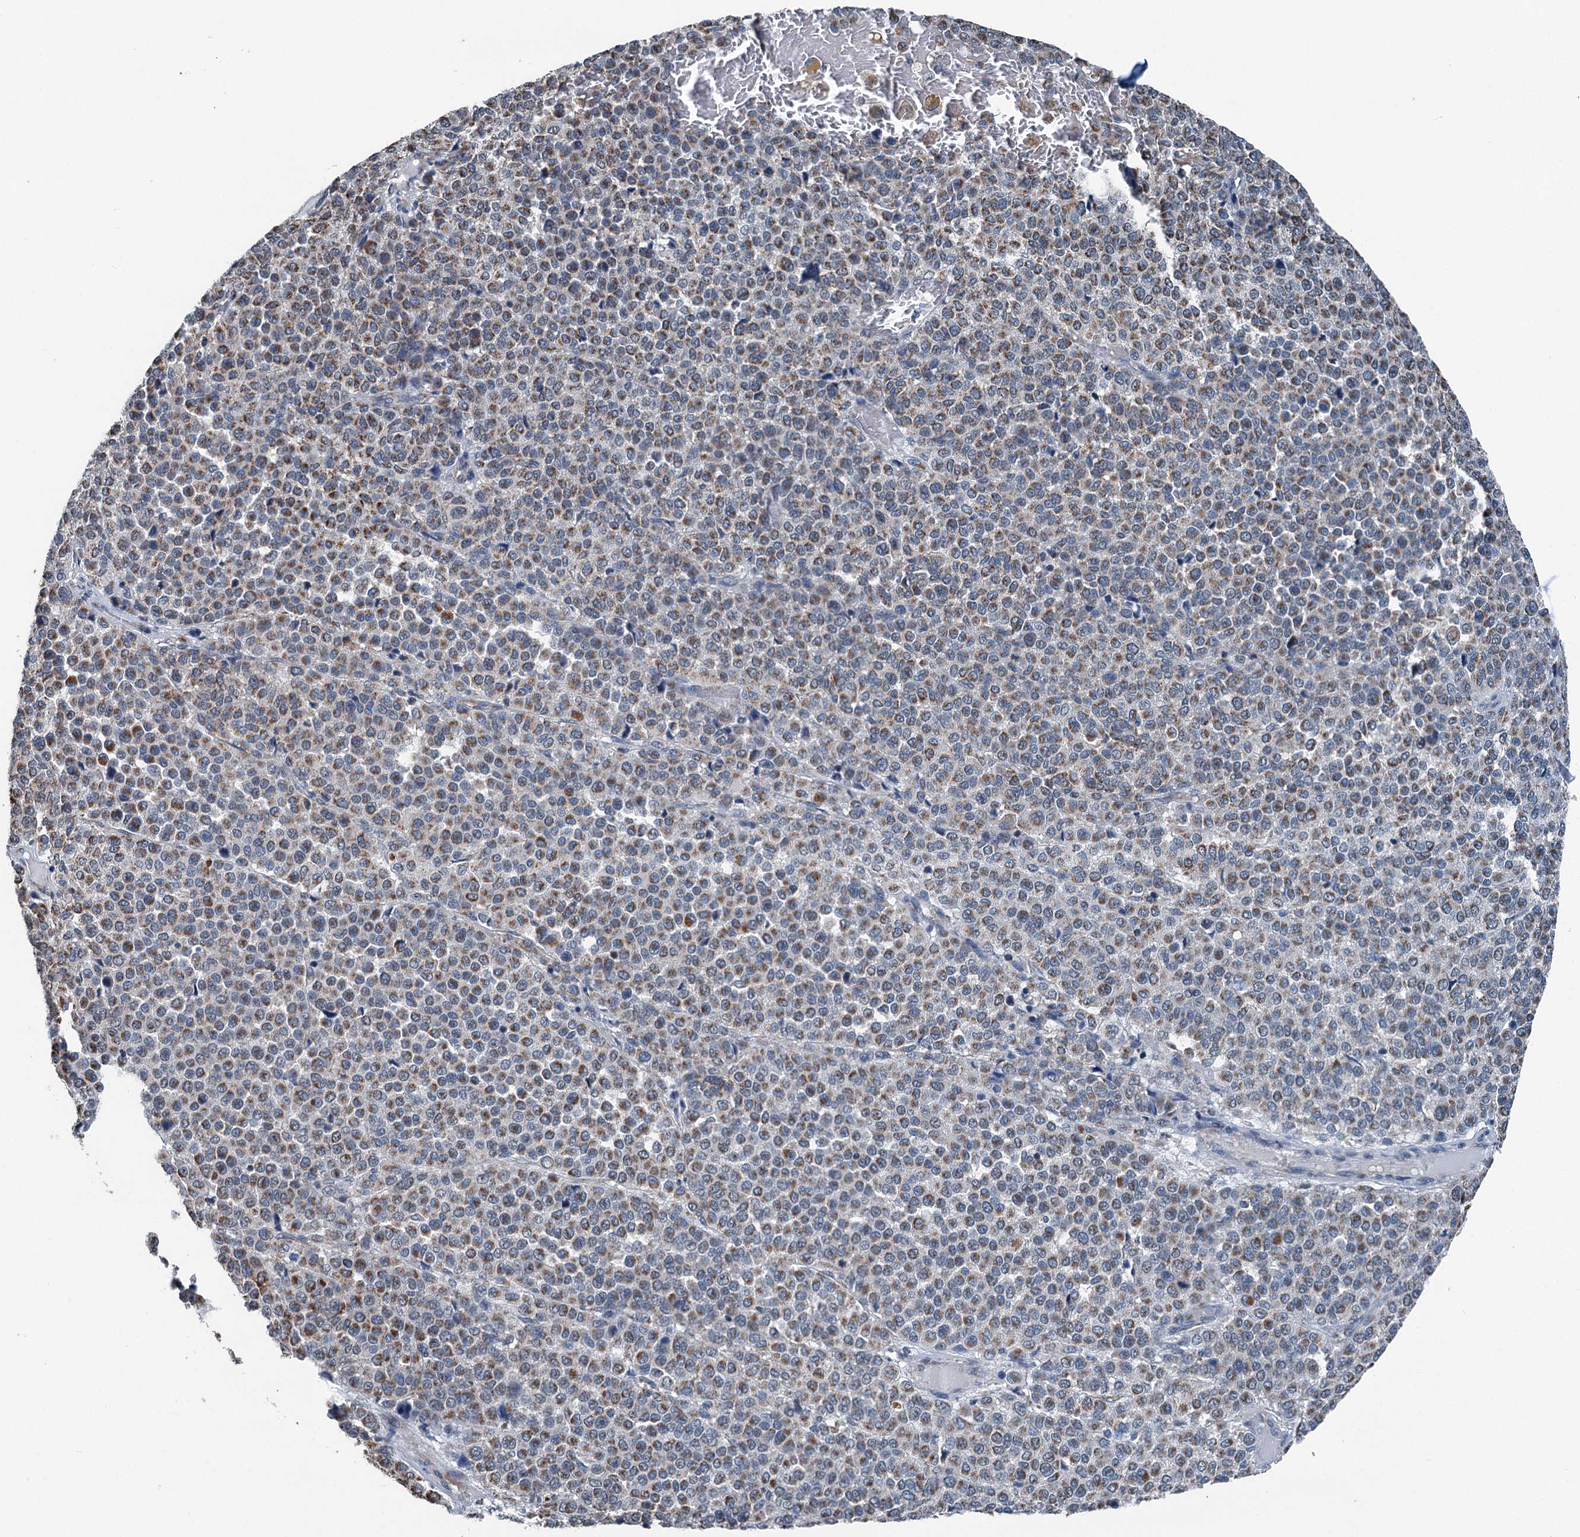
{"staining": {"intensity": "moderate", "quantity": ">75%", "location": "cytoplasmic/membranous"}, "tissue": "melanoma", "cell_type": "Tumor cells", "image_type": "cancer", "snomed": [{"axis": "morphology", "description": "Malignant melanoma, Metastatic site"}, {"axis": "topography", "description": "Pancreas"}], "caption": "High-power microscopy captured an IHC image of melanoma, revealing moderate cytoplasmic/membranous positivity in about >75% of tumor cells.", "gene": "TRPT1", "patient": {"sex": "female", "age": 30}}